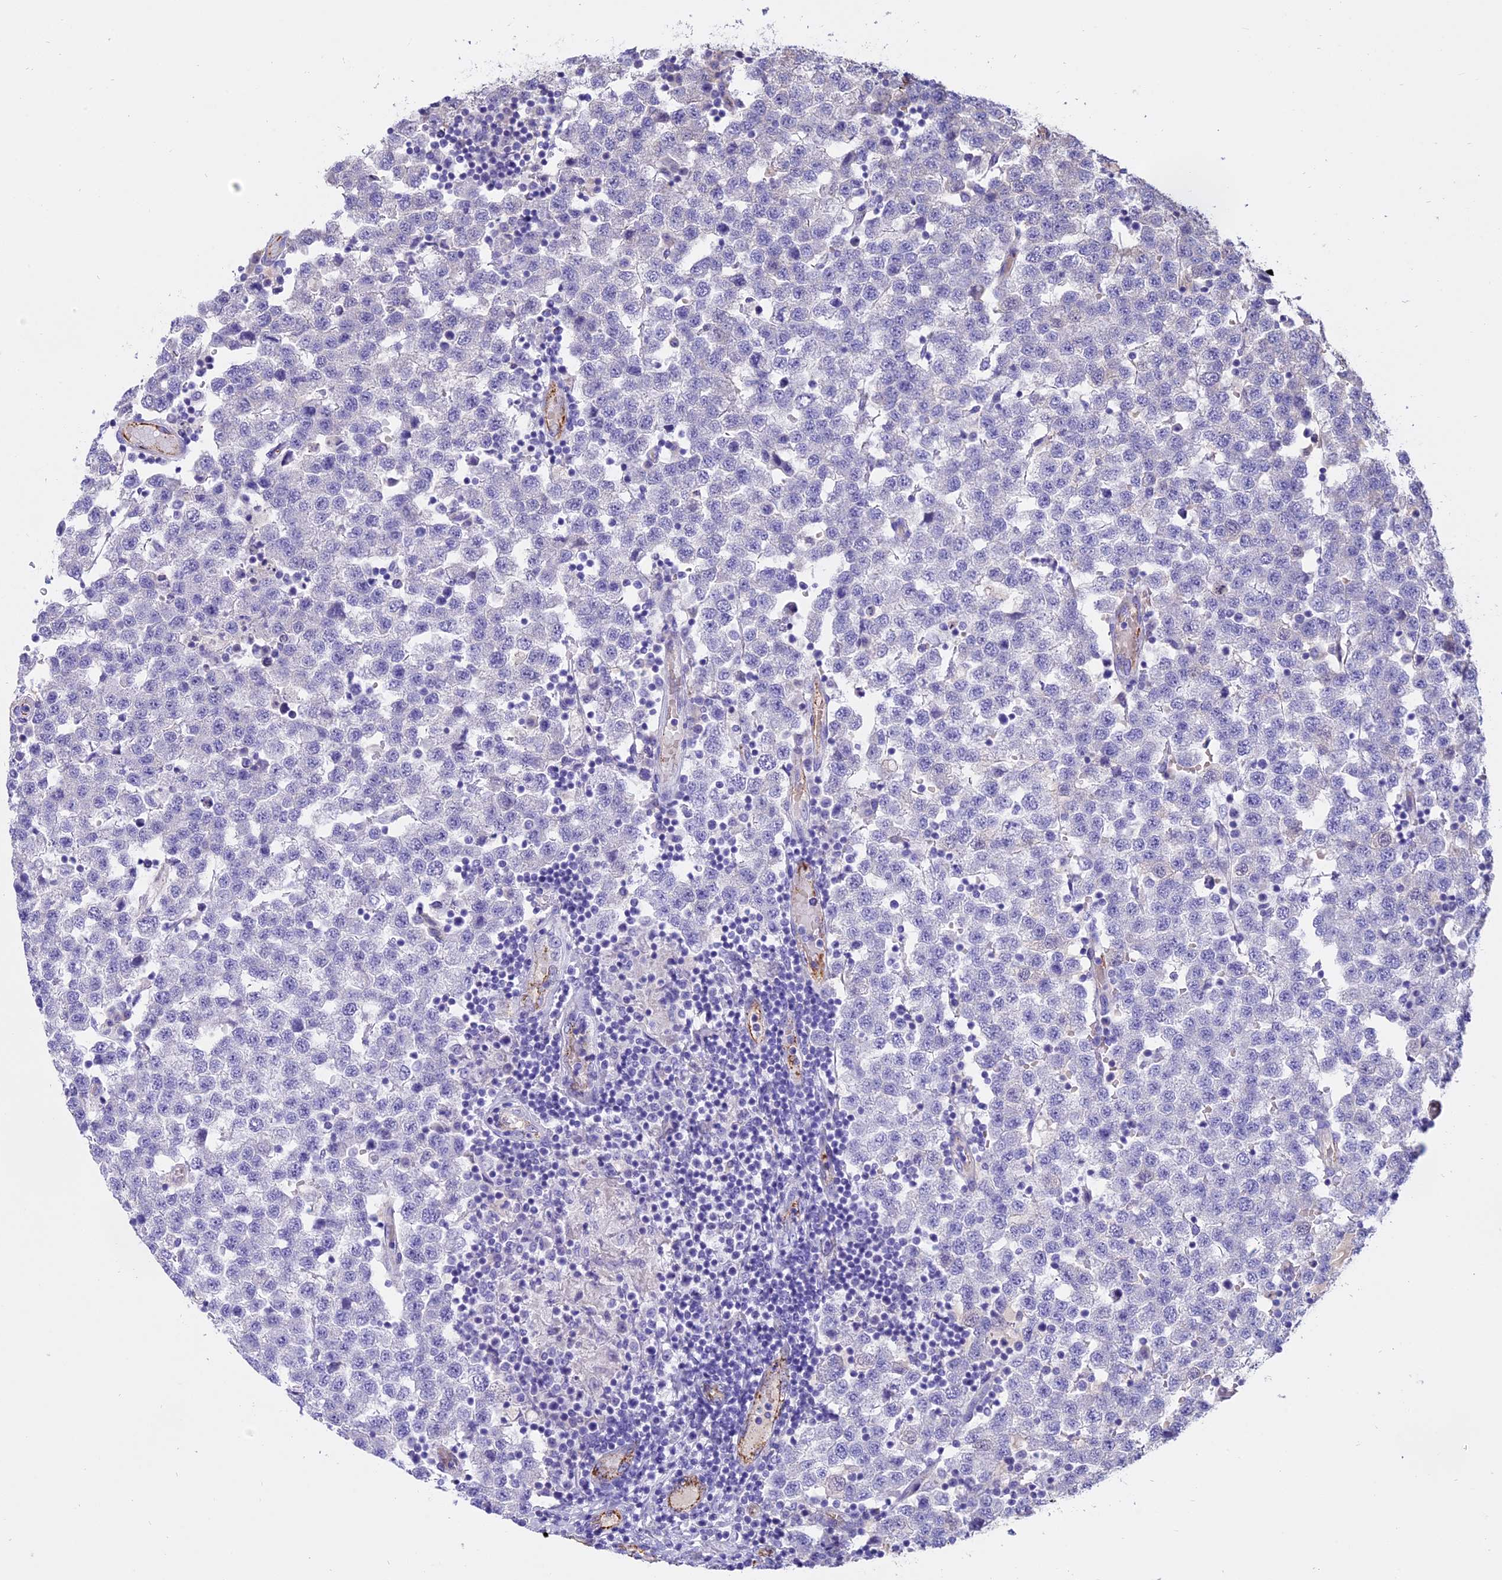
{"staining": {"intensity": "negative", "quantity": "none", "location": "none"}, "tissue": "testis cancer", "cell_type": "Tumor cells", "image_type": "cancer", "snomed": [{"axis": "morphology", "description": "Seminoma, NOS"}, {"axis": "topography", "description": "Testis"}], "caption": "Testis cancer was stained to show a protein in brown. There is no significant staining in tumor cells. (DAB IHC, high magnification).", "gene": "WFDC2", "patient": {"sex": "male", "age": 34}}